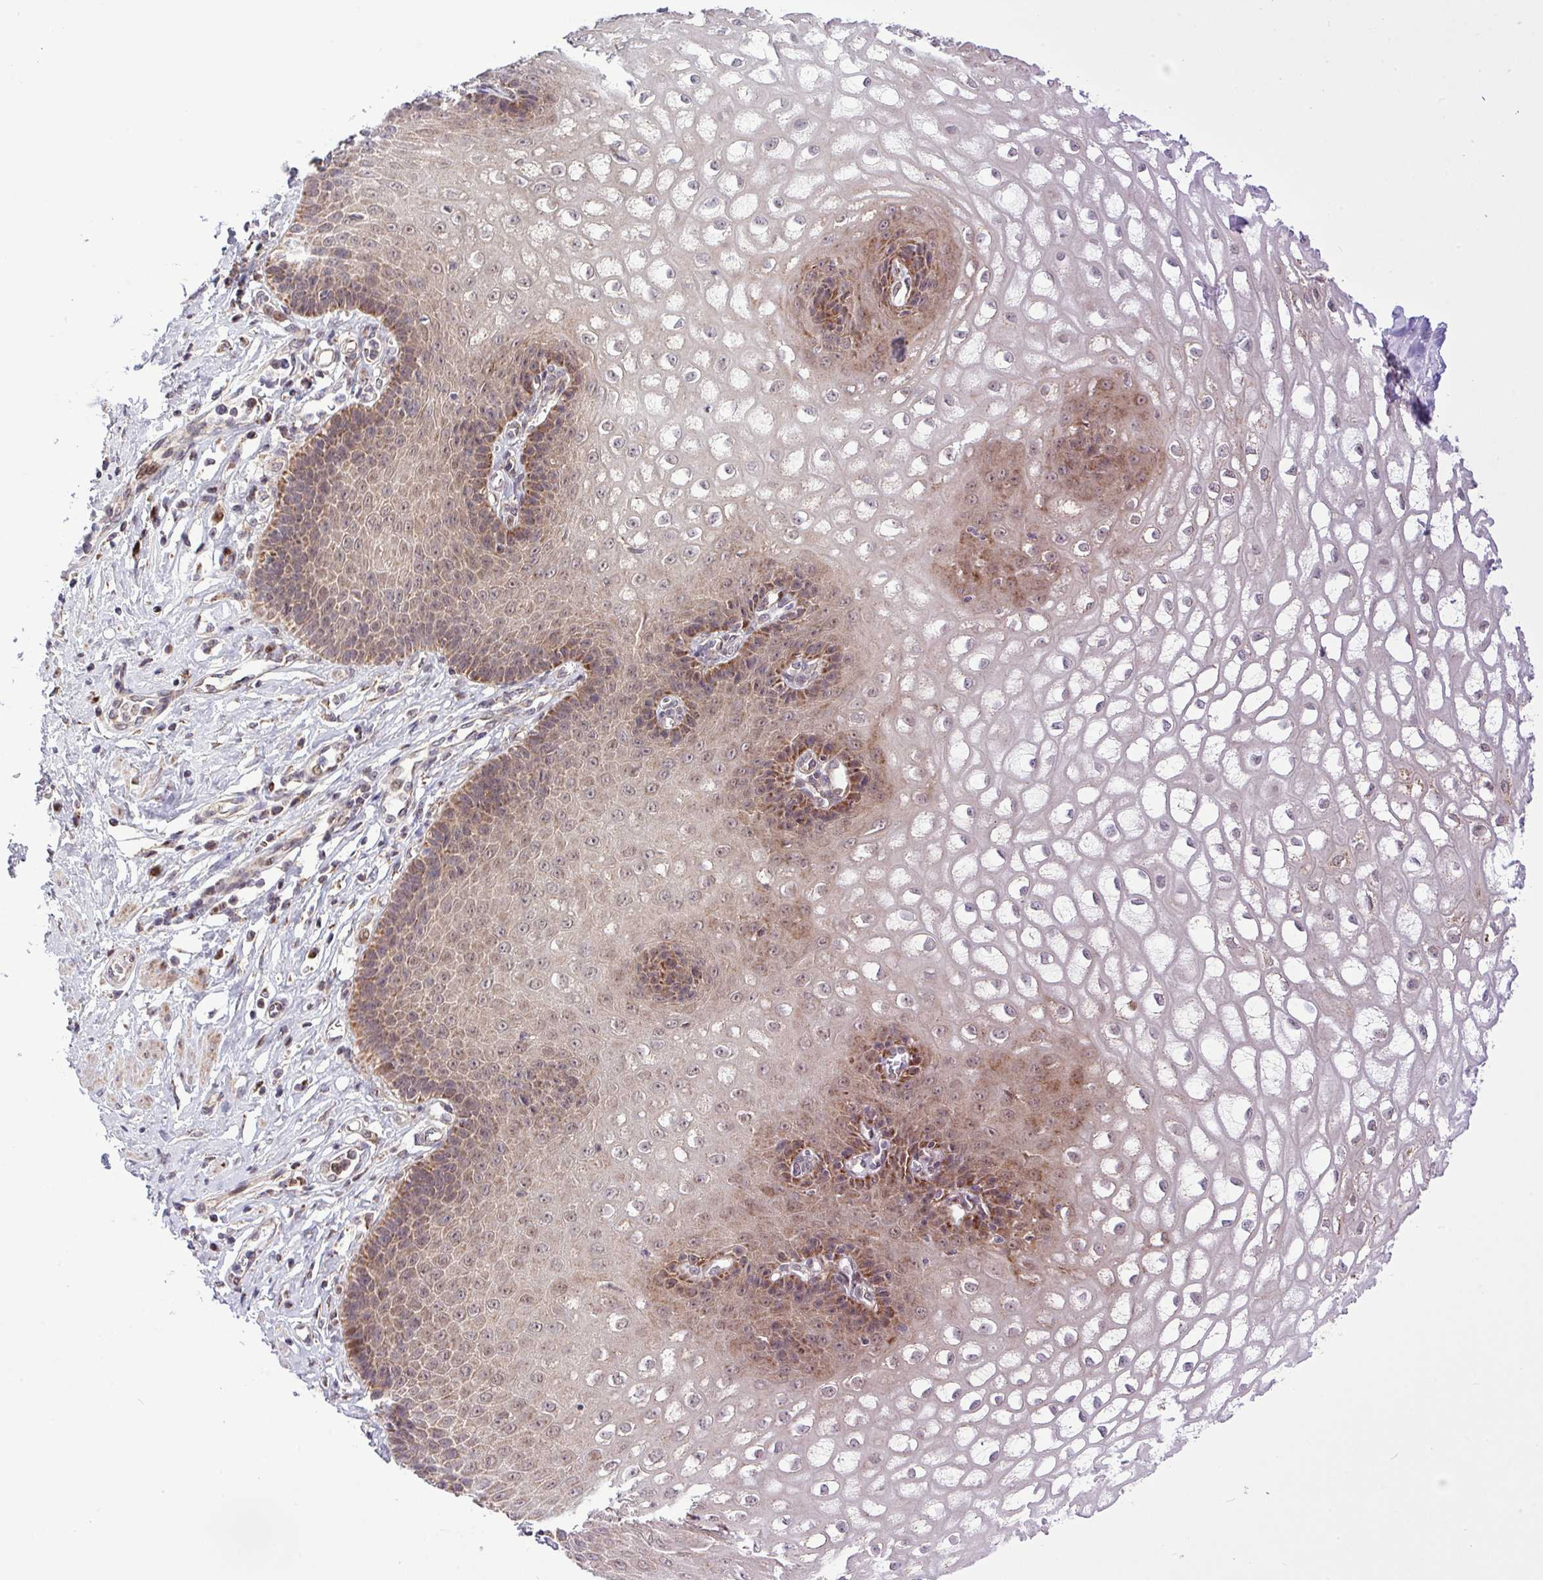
{"staining": {"intensity": "moderate", "quantity": ">75%", "location": "cytoplasmic/membranous,nuclear"}, "tissue": "esophagus", "cell_type": "Squamous epithelial cells", "image_type": "normal", "snomed": [{"axis": "morphology", "description": "Normal tissue, NOS"}, {"axis": "topography", "description": "Esophagus"}], "caption": "This is a micrograph of immunohistochemistry (IHC) staining of unremarkable esophagus, which shows moderate positivity in the cytoplasmic/membranous,nuclear of squamous epithelial cells.", "gene": "B3GNT9", "patient": {"sex": "male", "age": 67}}